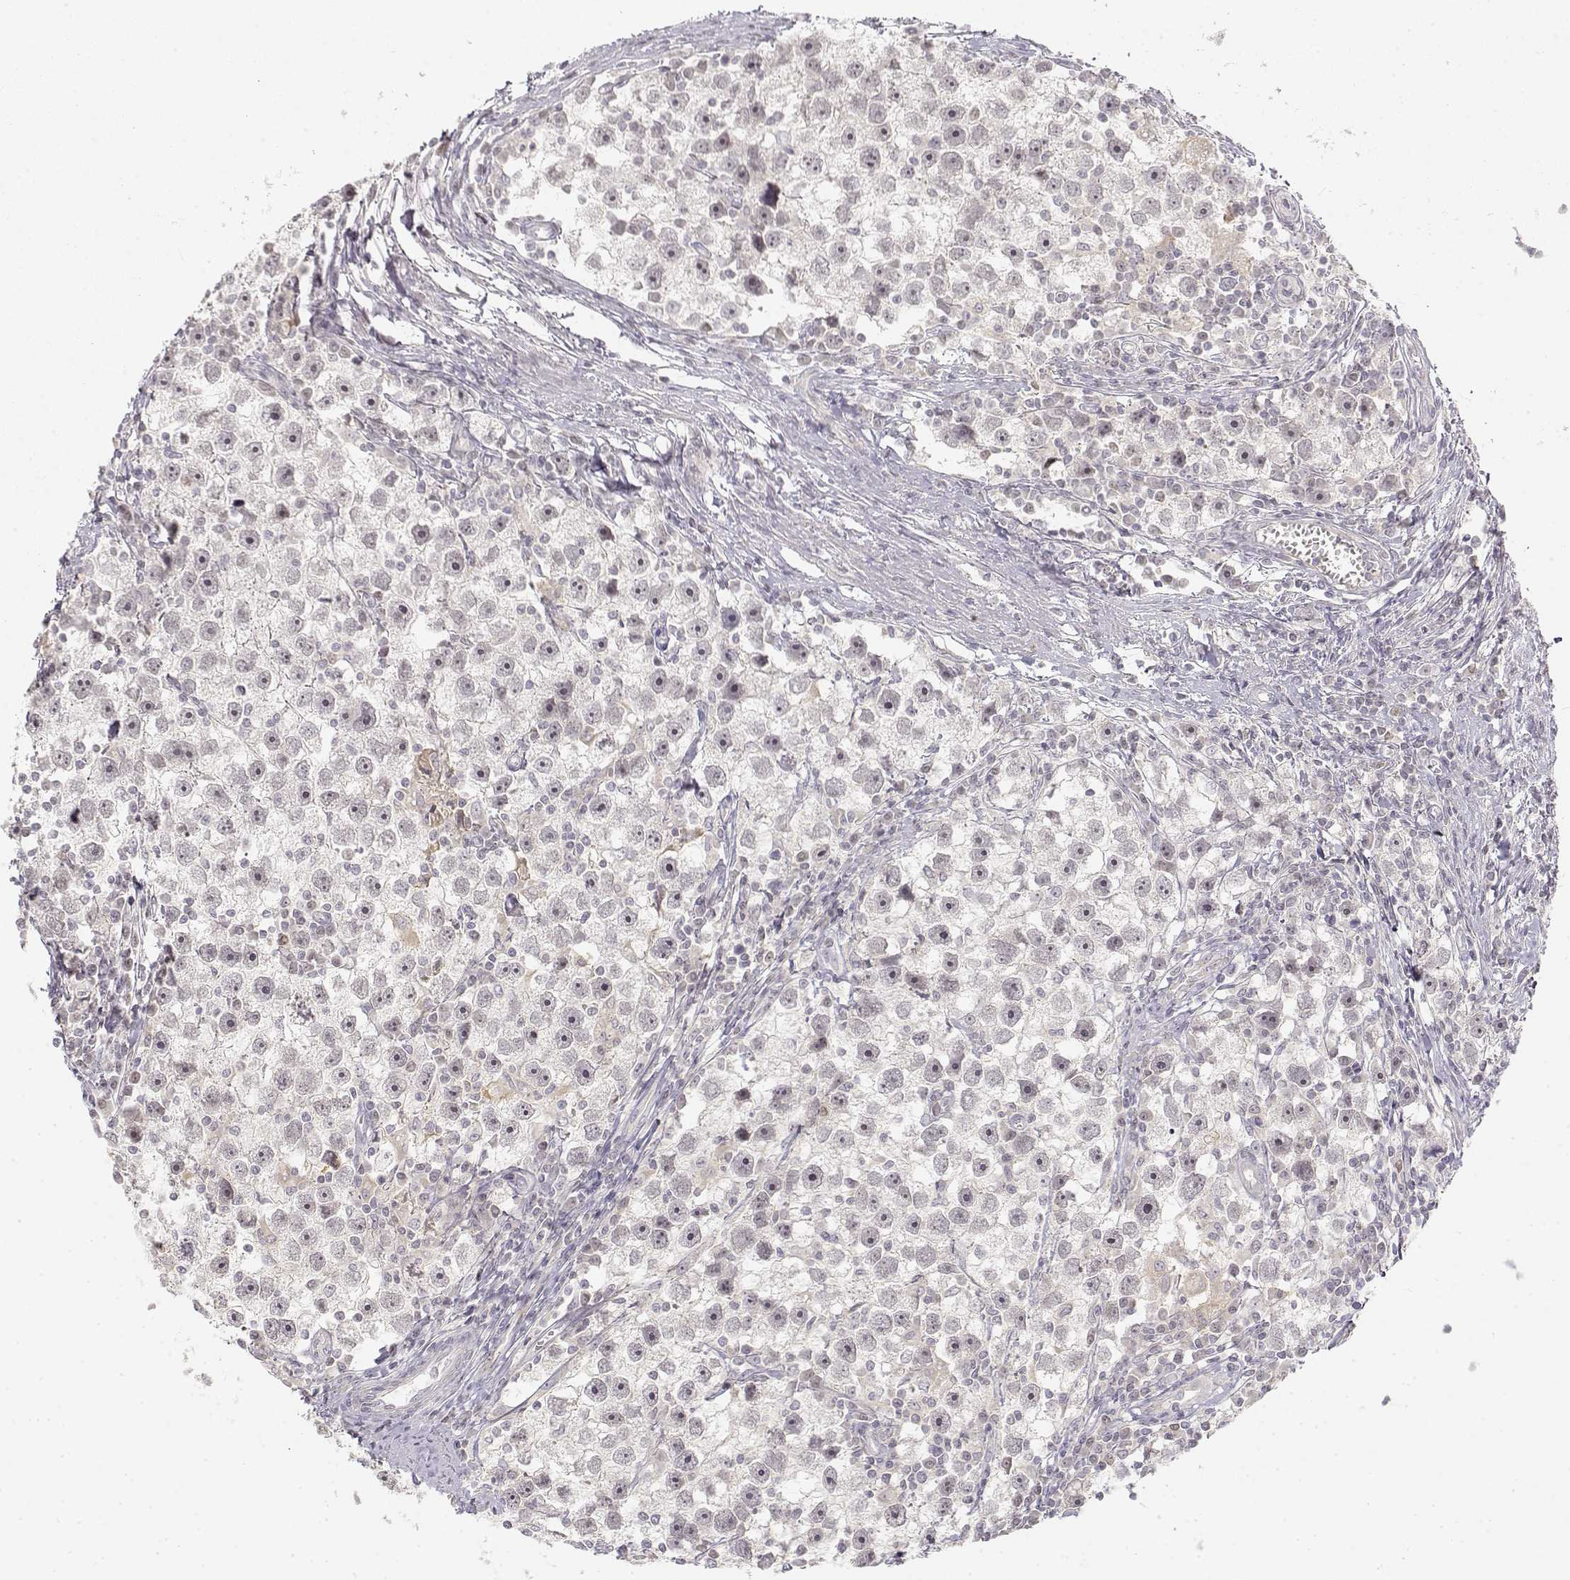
{"staining": {"intensity": "negative", "quantity": "none", "location": "none"}, "tissue": "testis cancer", "cell_type": "Tumor cells", "image_type": "cancer", "snomed": [{"axis": "morphology", "description": "Seminoma, NOS"}, {"axis": "topography", "description": "Testis"}], "caption": "Immunohistochemical staining of testis seminoma shows no significant positivity in tumor cells. Brightfield microscopy of immunohistochemistry (IHC) stained with DAB (brown) and hematoxylin (blue), captured at high magnification.", "gene": "GLIPR1L2", "patient": {"sex": "male", "age": 30}}